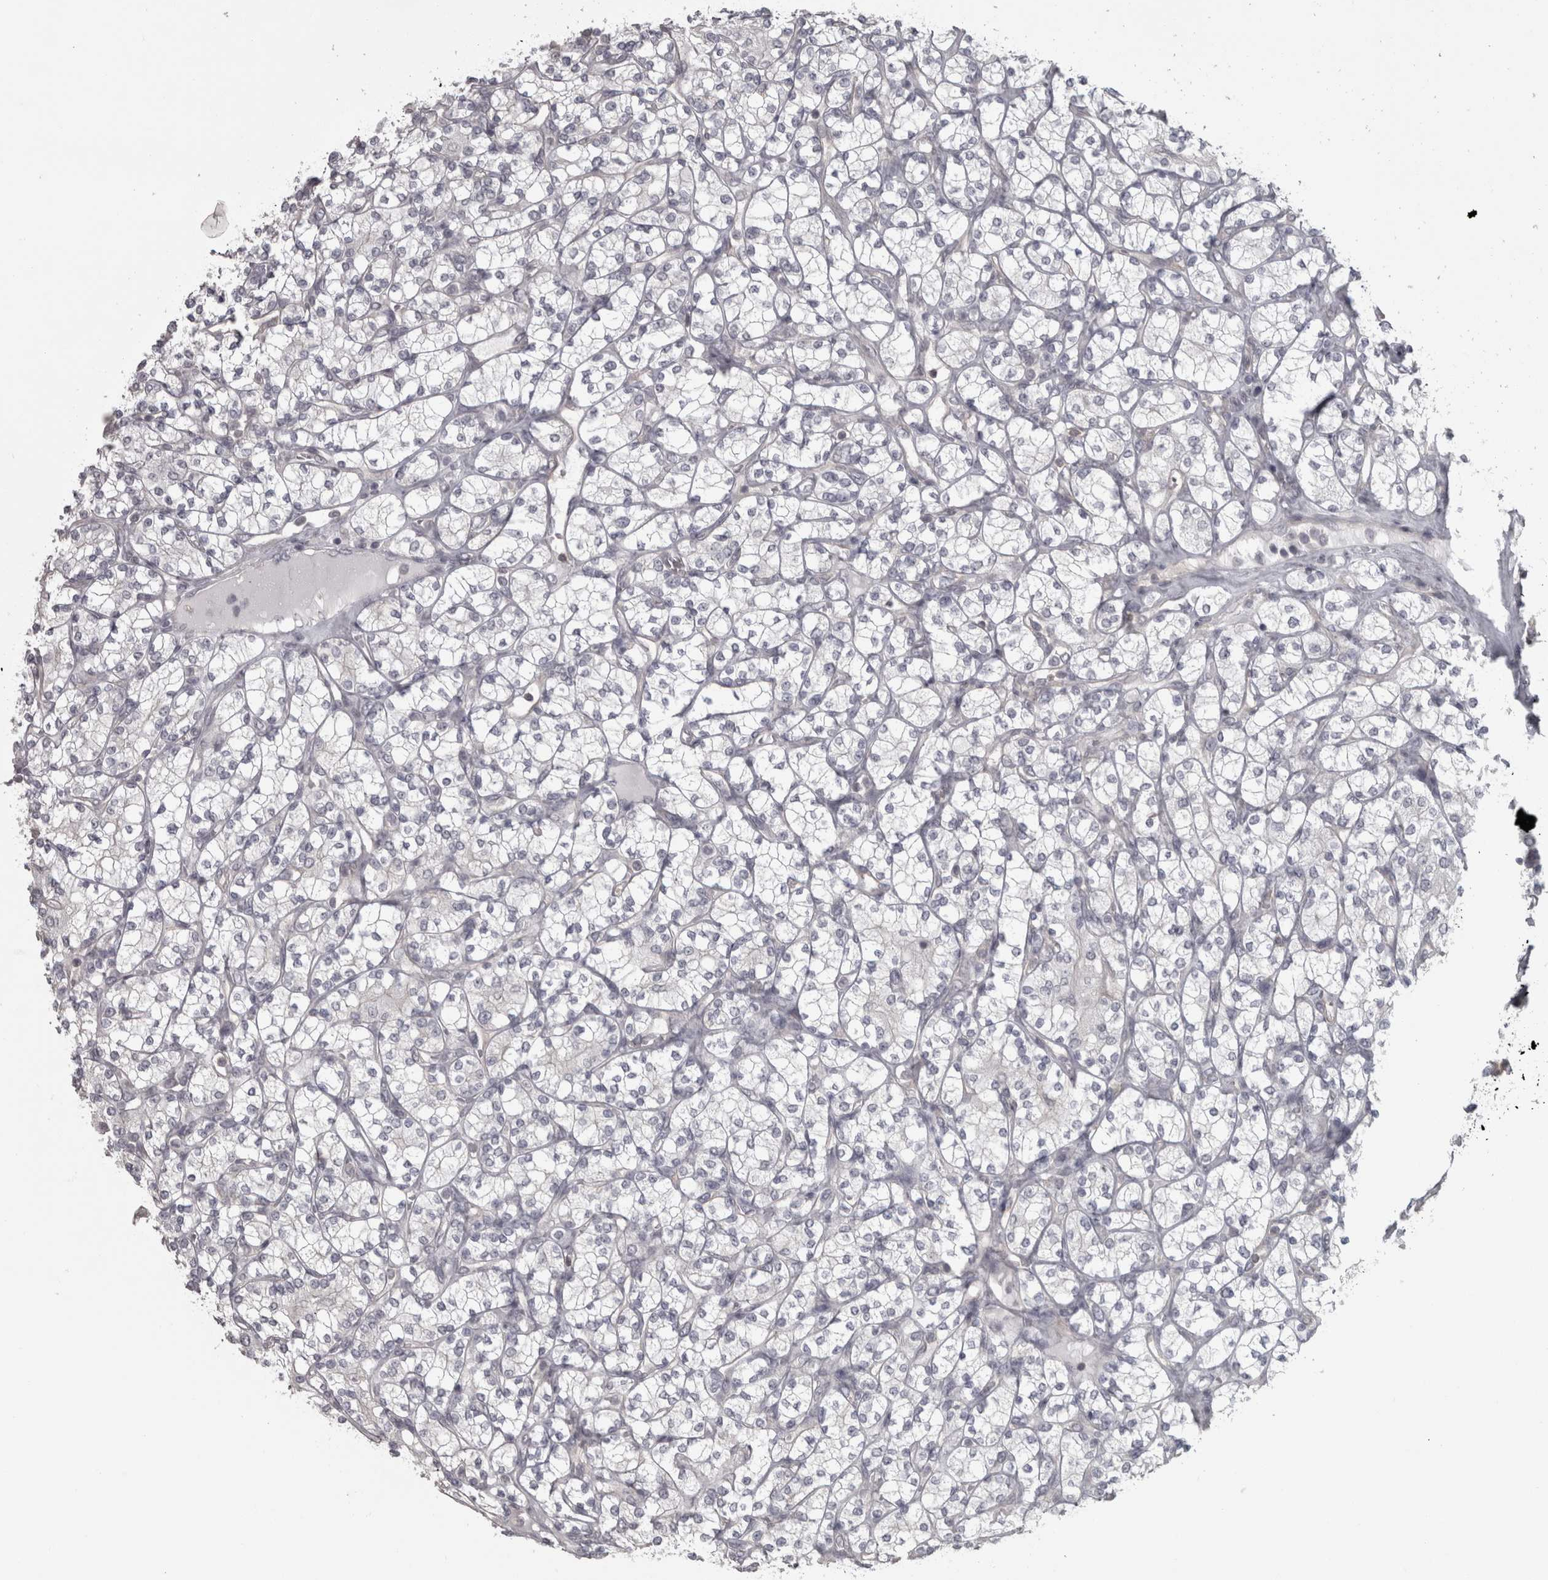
{"staining": {"intensity": "negative", "quantity": "none", "location": "none"}, "tissue": "renal cancer", "cell_type": "Tumor cells", "image_type": "cancer", "snomed": [{"axis": "morphology", "description": "Adenocarcinoma, NOS"}, {"axis": "topography", "description": "Kidney"}], "caption": "An immunohistochemistry photomicrograph of adenocarcinoma (renal) is shown. There is no staining in tumor cells of adenocarcinoma (renal). (DAB (3,3'-diaminobenzidine) IHC with hematoxylin counter stain).", "gene": "PPP1R12B", "patient": {"sex": "male", "age": 77}}